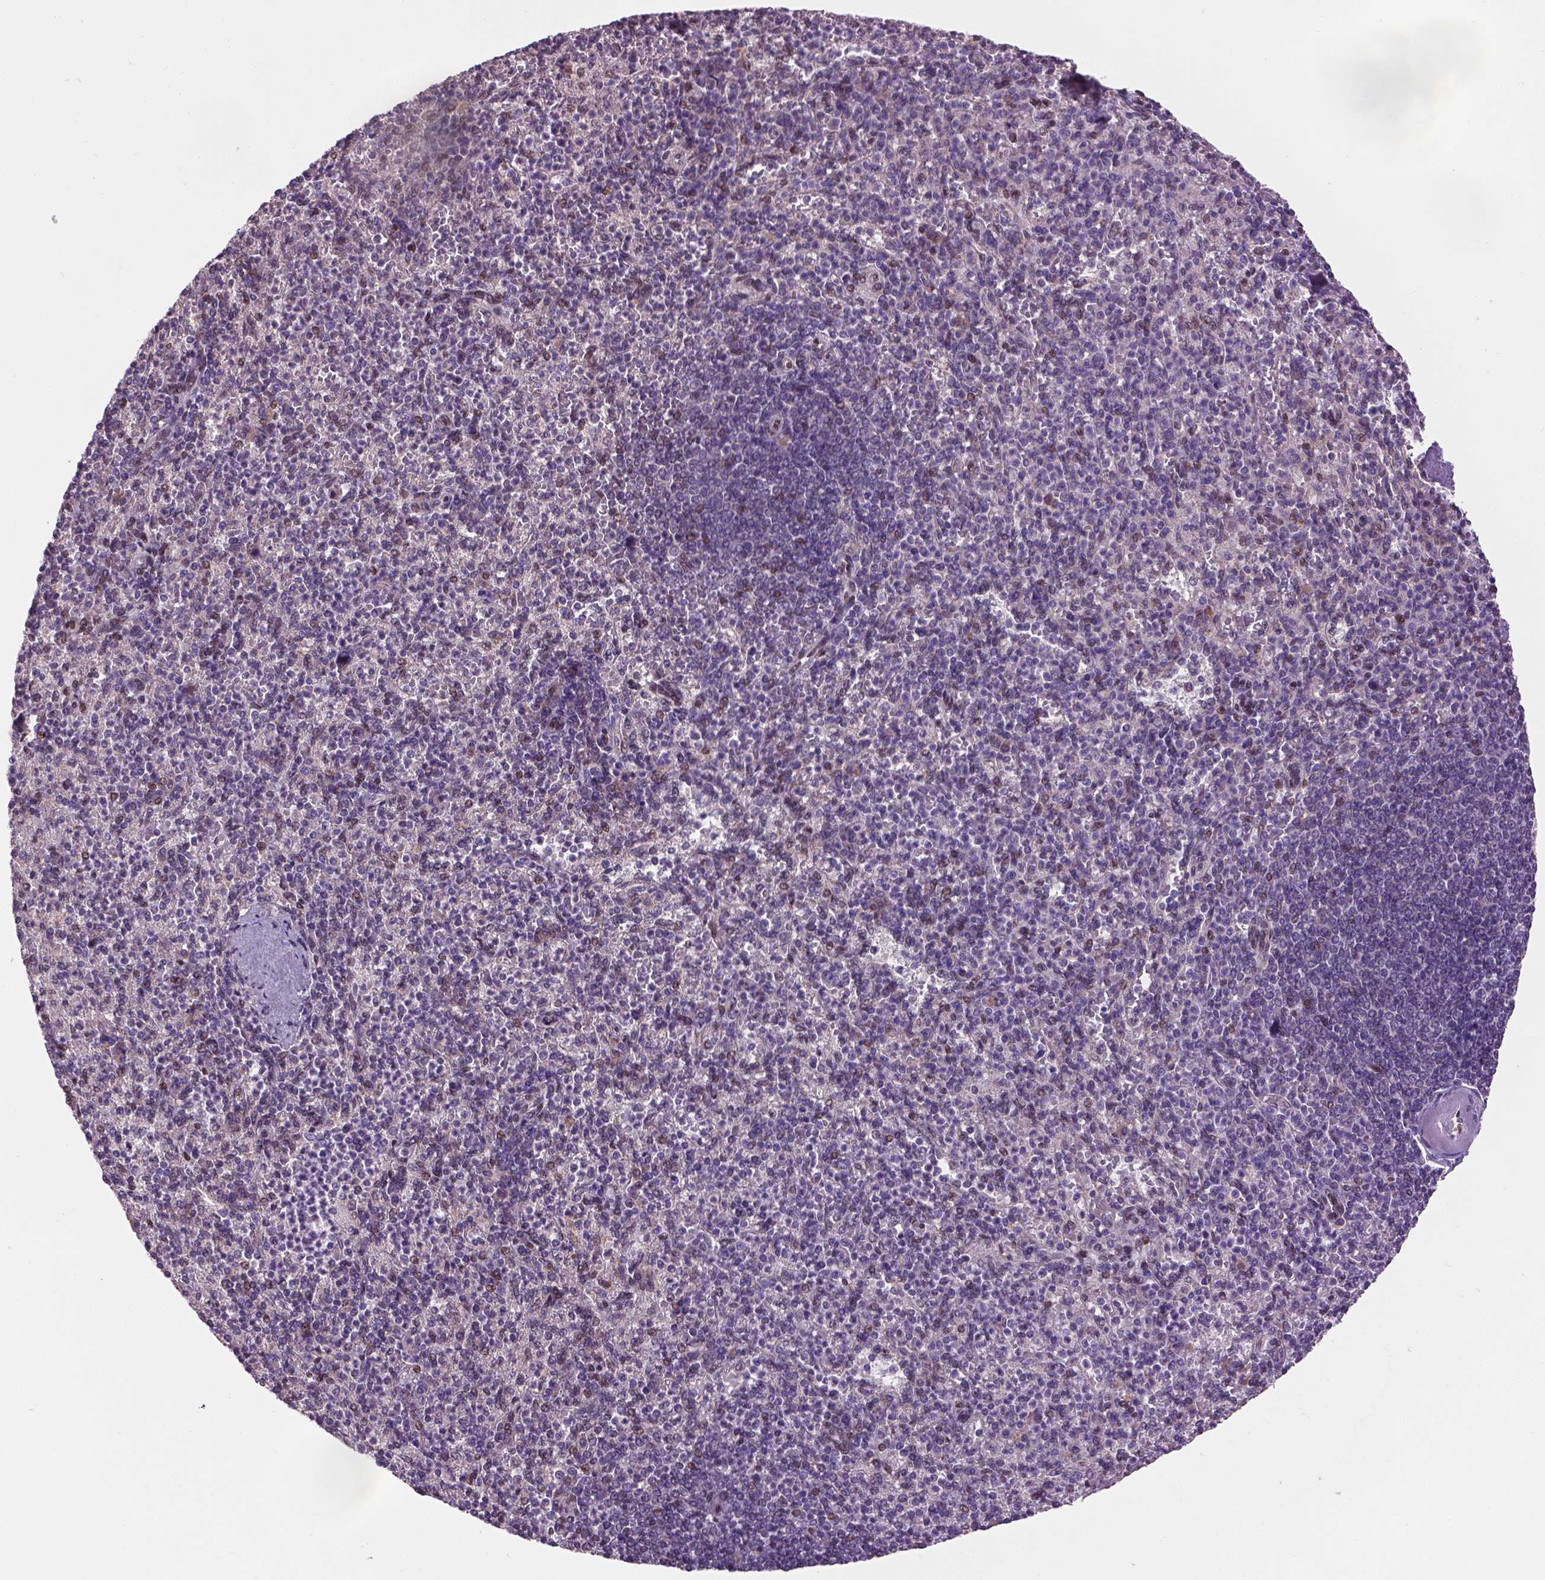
{"staining": {"intensity": "negative", "quantity": "none", "location": "none"}, "tissue": "spleen", "cell_type": "Cells in red pulp", "image_type": "normal", "snomed": [{"axis": "morphology", "description": "Normal tissue, NOS"}, {"axis": "topography", "description": "Spleen"}], "caption": "There is no significant staining in cells in red pulp of spleen. (Brightfield microscopy of DAB (3,3'-diaminobenzidine) immunohistochemistry at high magnification).", "gene": "ENSG00000289700", "patient": {"sex": "female", "age": 74}}